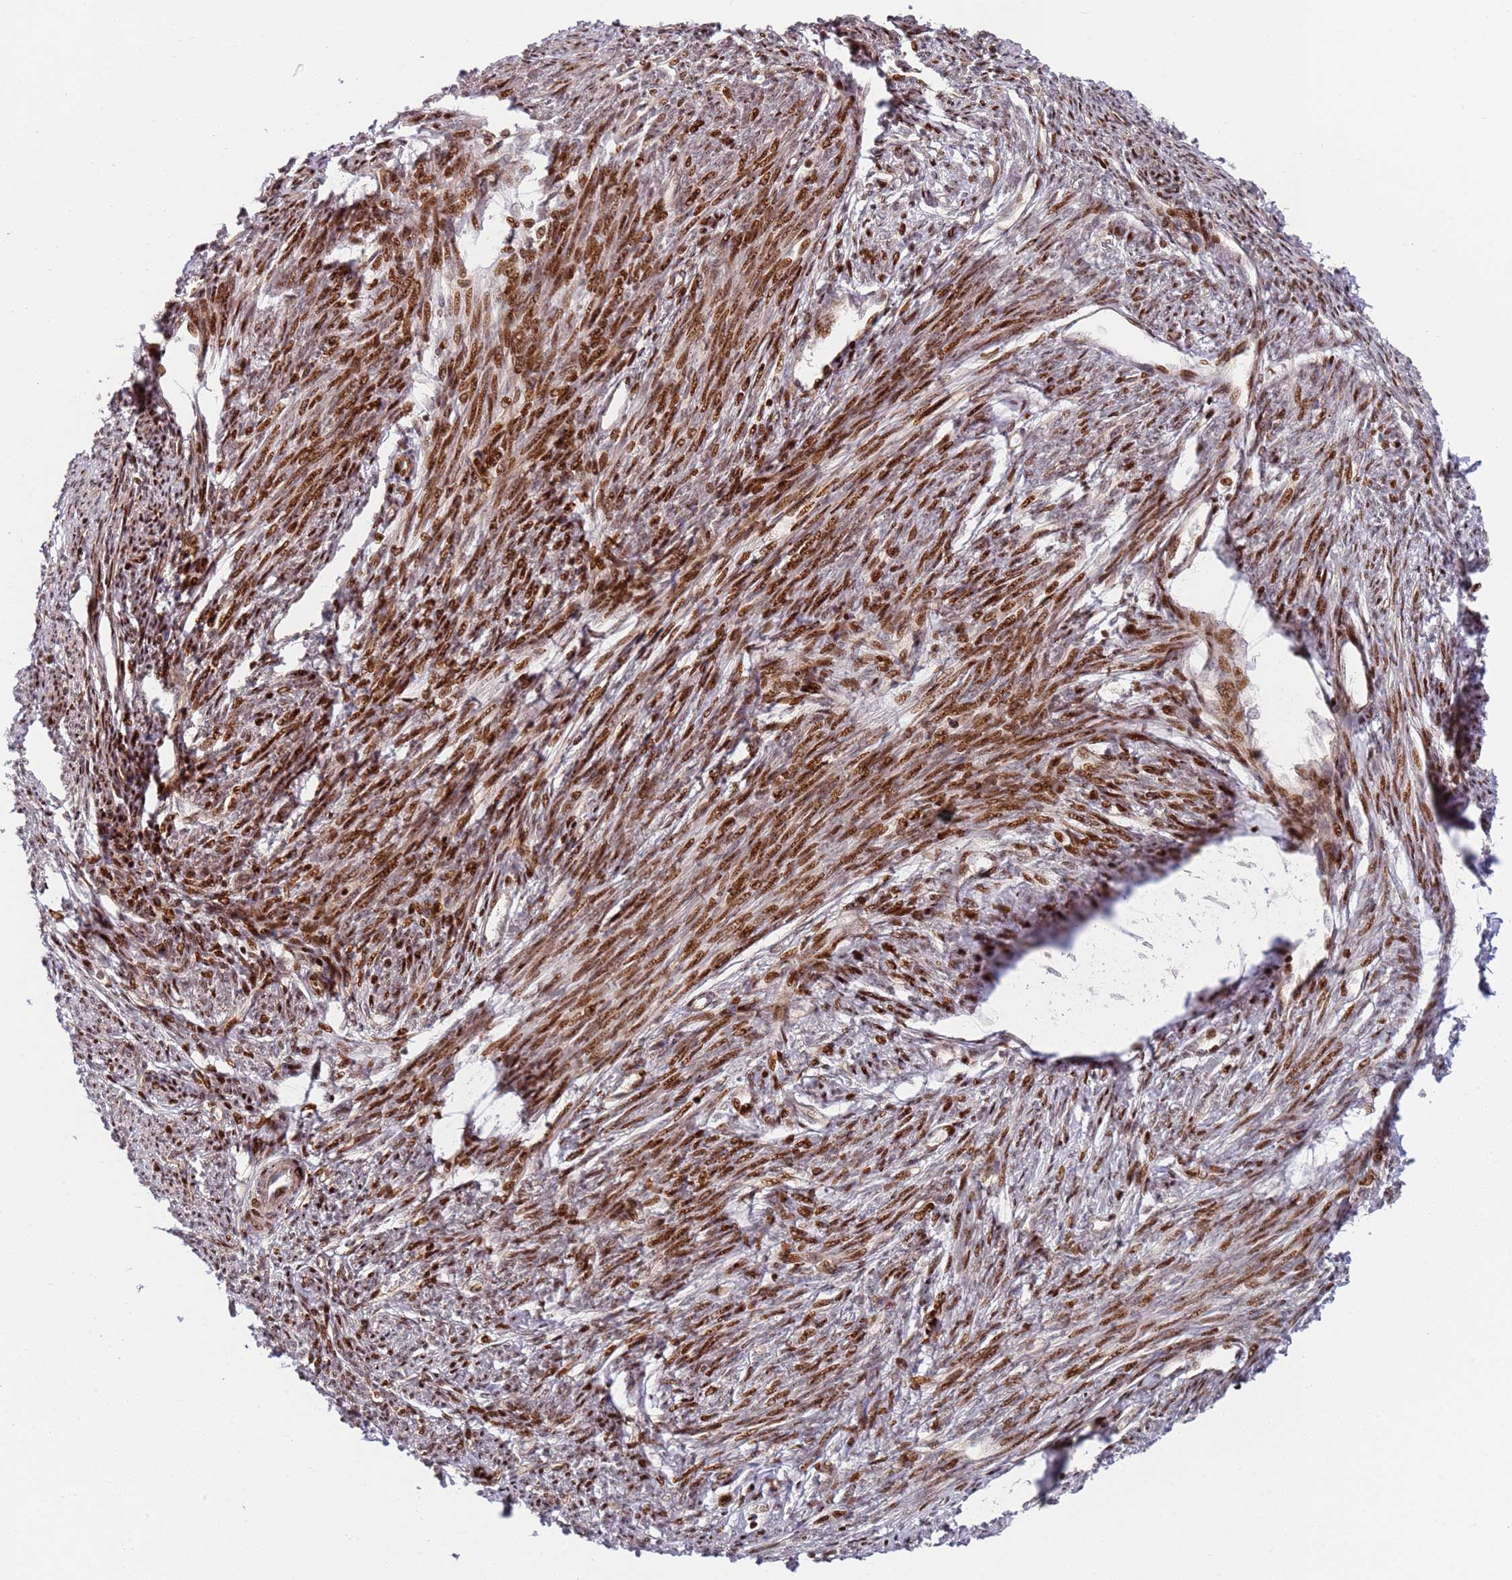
{"staining": {"intensity": "strong", "quantity": "25%-75%", "location": "cytoplasmic/membranous,nuclear"}, "tissue": "smooth muscle", "cell_type": "Smooth muscle cells", "image_type": "normal", "snomed": [{"axis": "morphology", "description": "Normal tissue, NOS"}, {"axis": "topography", "description": "Smooth muscle"}, {"axis": "topography", "description": "Uterus"}], "caption": "DAB immunohistochemical staining of normal human smooth muscle demonstrates strong cytoplasmic/membranous,nuclear protein staining in about 25%-75% of smooth muscle cells.", "gene": "TMEM233", "patient": {"sex": "female", "age": 59}}